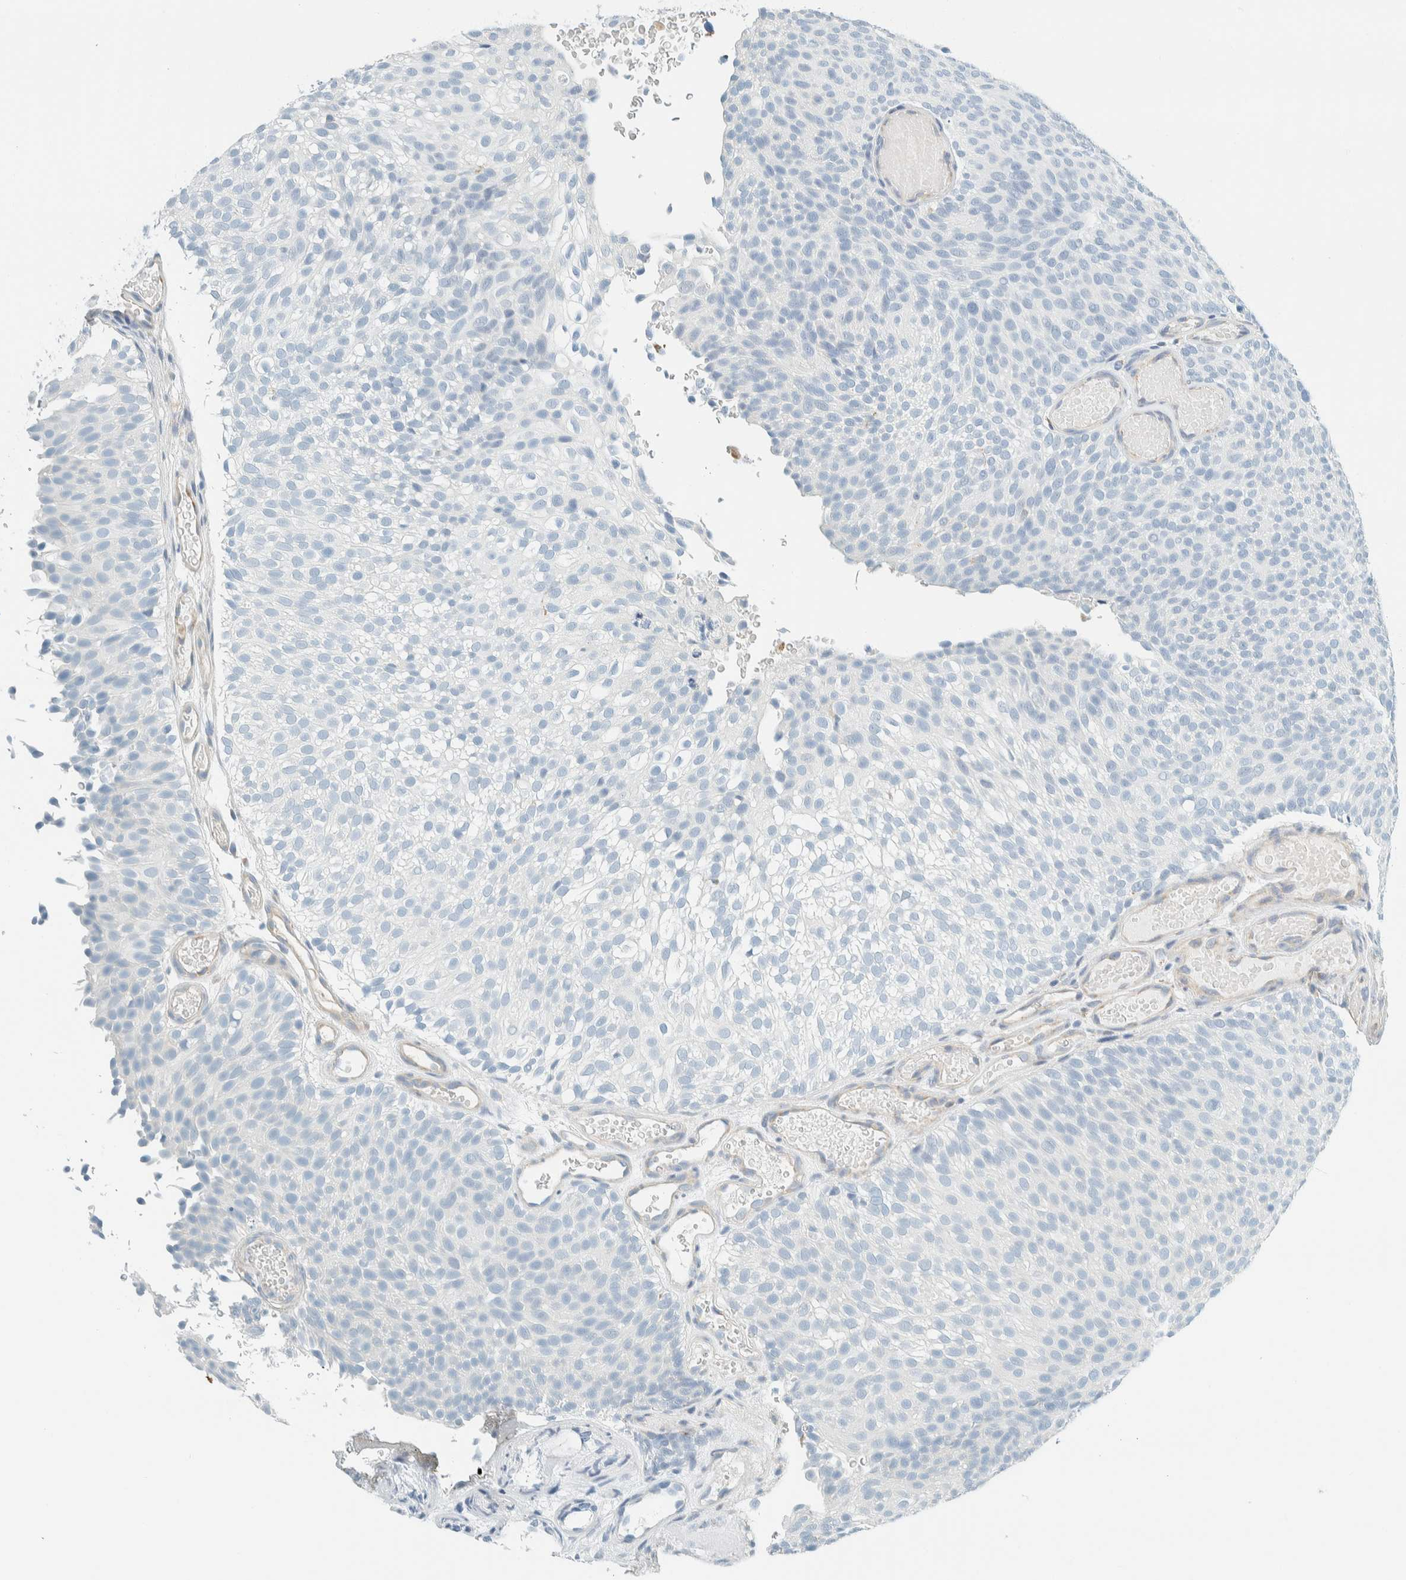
{"staining": {"intensity": "negative", "quantity": "none", "location": "none"}, "tissue": "urothelial cancer", "cell_type": "Tumor cells", "image_type": "cancer", "snomed": [{"axis": "morphology", "description": "Urothelial carcinoma, Low grade"}, {"axis": "topography", "description": "Urinary bladder"}], "caption": "Urothelial carcinoma (low-grade) was stained to show a protein in brown. There is no significant staining in tumor cells.", "gene": "ALDH7A1", "patient": {"sex": "male", "age": 78}}